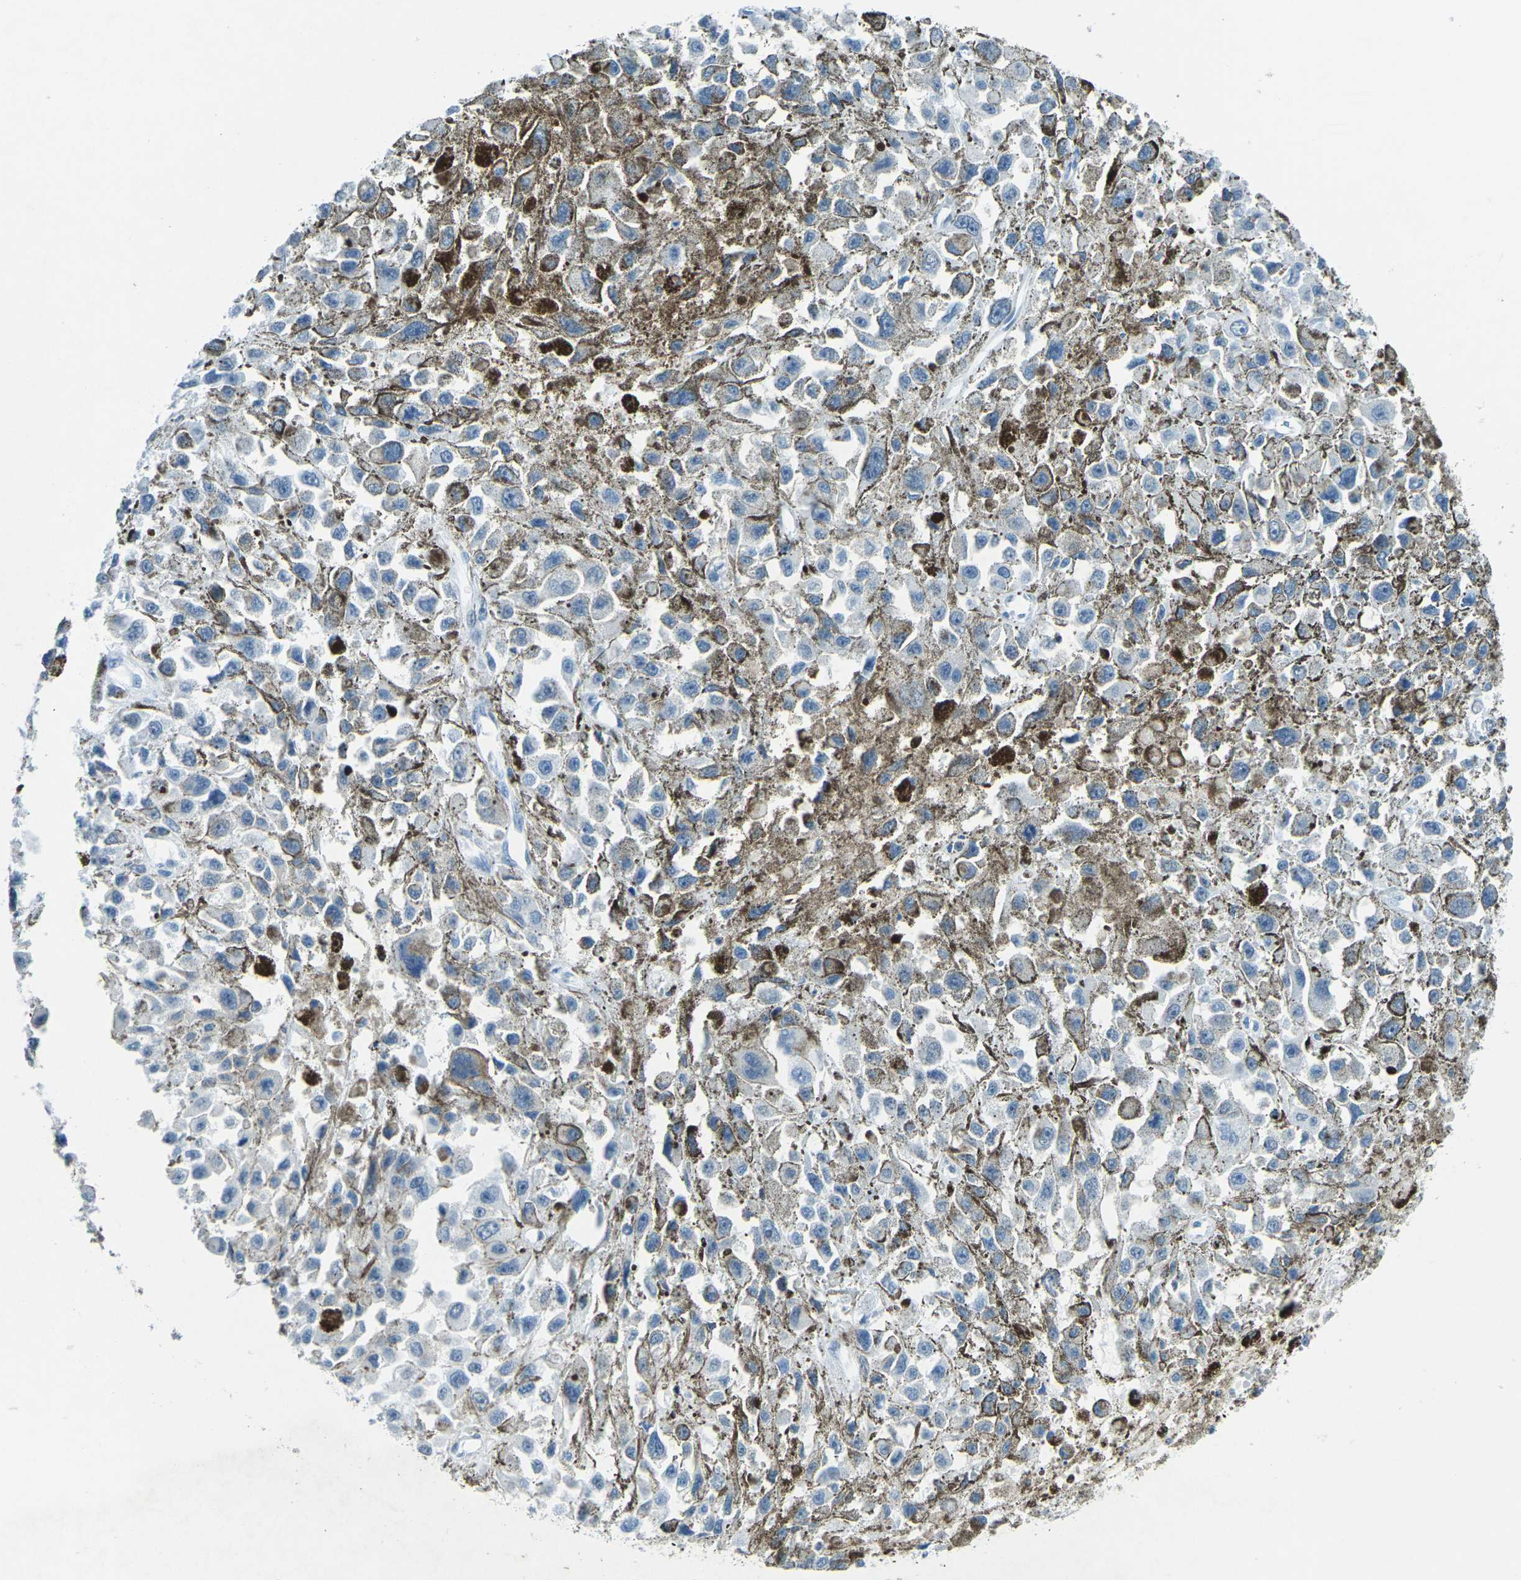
{"staining": {"intensity": "negative", "quantity": "none", "location": "none"}, "tissue": "melanoma", "cell_type": "Tumor cells", "image_type": "cancer", "snomed": [{"axis": "morphology", "description": "Malignant melanoma, Metastatic site"}, {"axis": "topography", "description": "Lymph node"}], "caption": "Immunohistochemistry micrograph of neoplastic tissue: malignant melanoma (metastatic site) stained with DAB (3,3'-diaminobenzidine) shows no significant protein expression in tumor cells. The staining is performed using DAB brown chromogen with nuclei counter-stained in using hematoxylin.", "gene": "MYH8", "patient": {"sex": "male", "age": 59}}